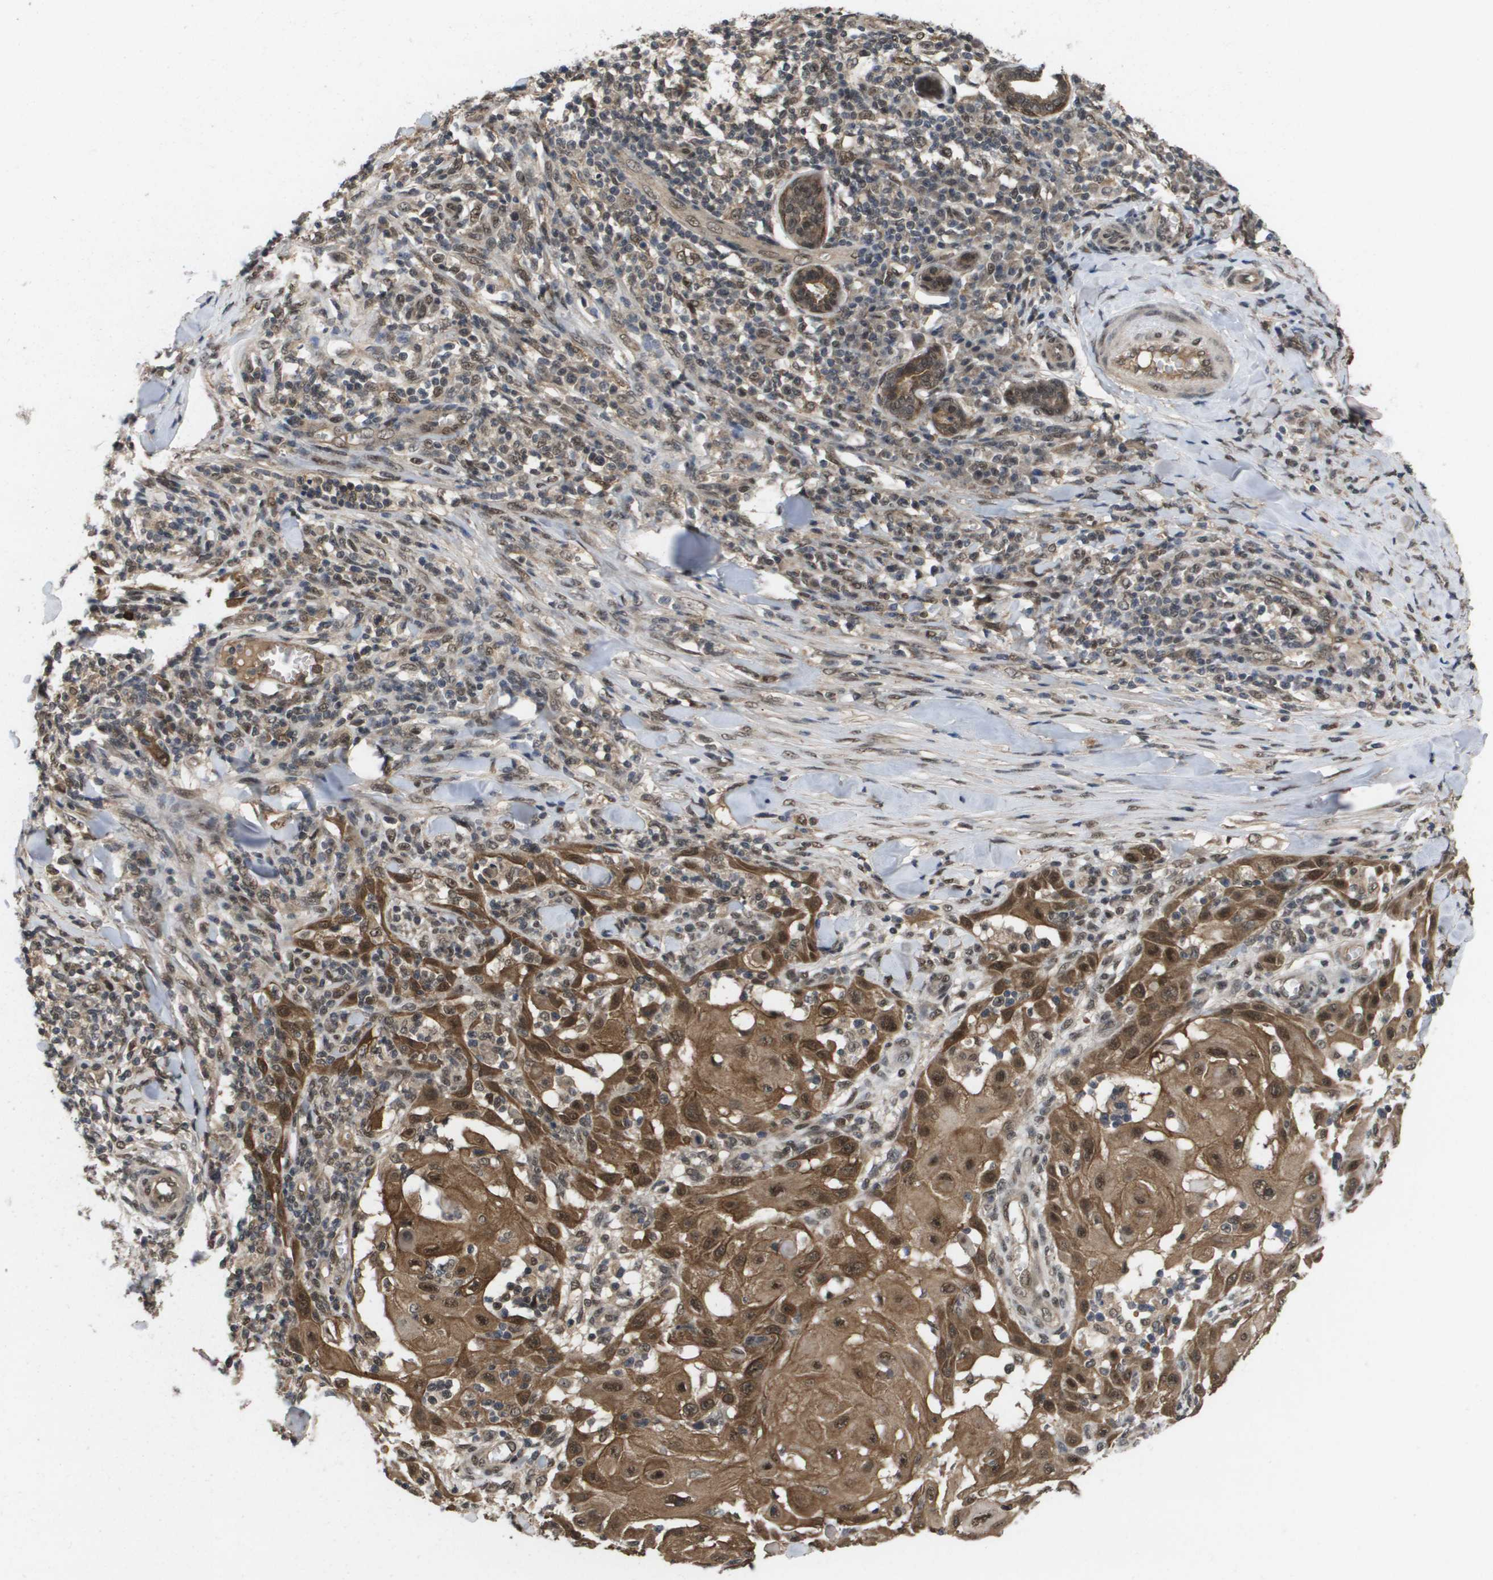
{"staining": {"intensity": "strong", "quantity": ">75%", "location": "cytoplasmic/membranous,nuclear"}, "tissue": "skin cancer", "cell_type": "Tumor cells", "image_type": "cancer", "snomed": [{"axis": "morphology", "description": "Squamous cell carcinoma, NOS"}, {"axis": "topography", "description": "Skin"}], "caption": "Skin squamous cell carcinoma stained with a brown dye demonstrates strong cytoplasmic/membranous and nuclear positive staining in about >75% of tumor cells.", "gene": "AMBRA1", "patient": {"sex": "male", "age": 24}}